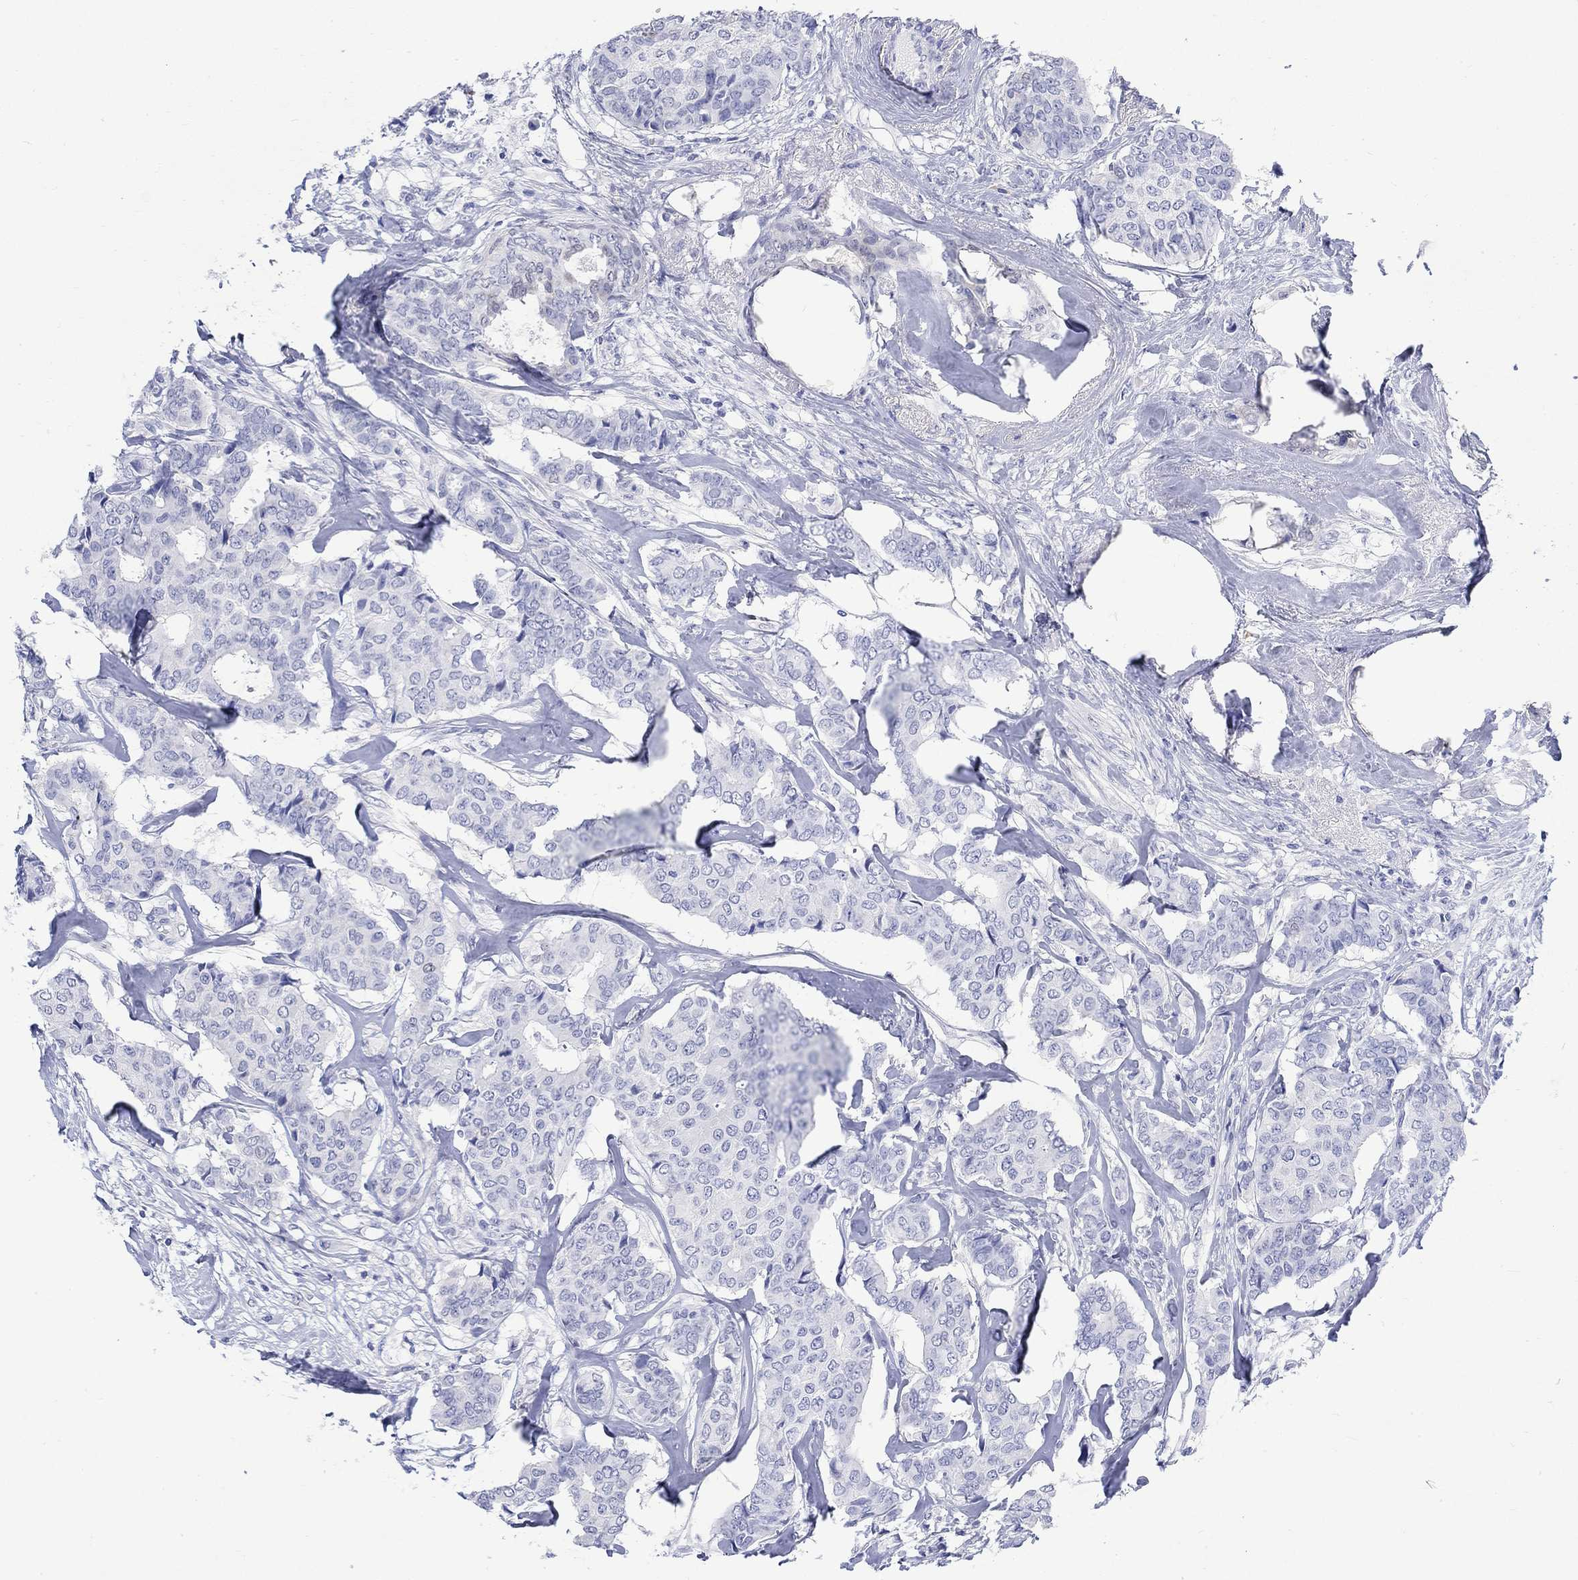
{"staining": {"intensity": "negative", "quantity": "none", "location": "none"}, "tissue": "breast cancer", "cell_type": "Tumor cells", "image_type": "cancer", "snomed": [{"axis": "morphology", "description": "Duct carcinoma"}, {"axis": "topography", "description": "Breast"}], "caption": "IHC micrograph of human breast cancer stained for a protein (brown), which displays no expression in tumor cells.", "gene": "MSI1", "patient": {"sex": "female", "age": 75}}